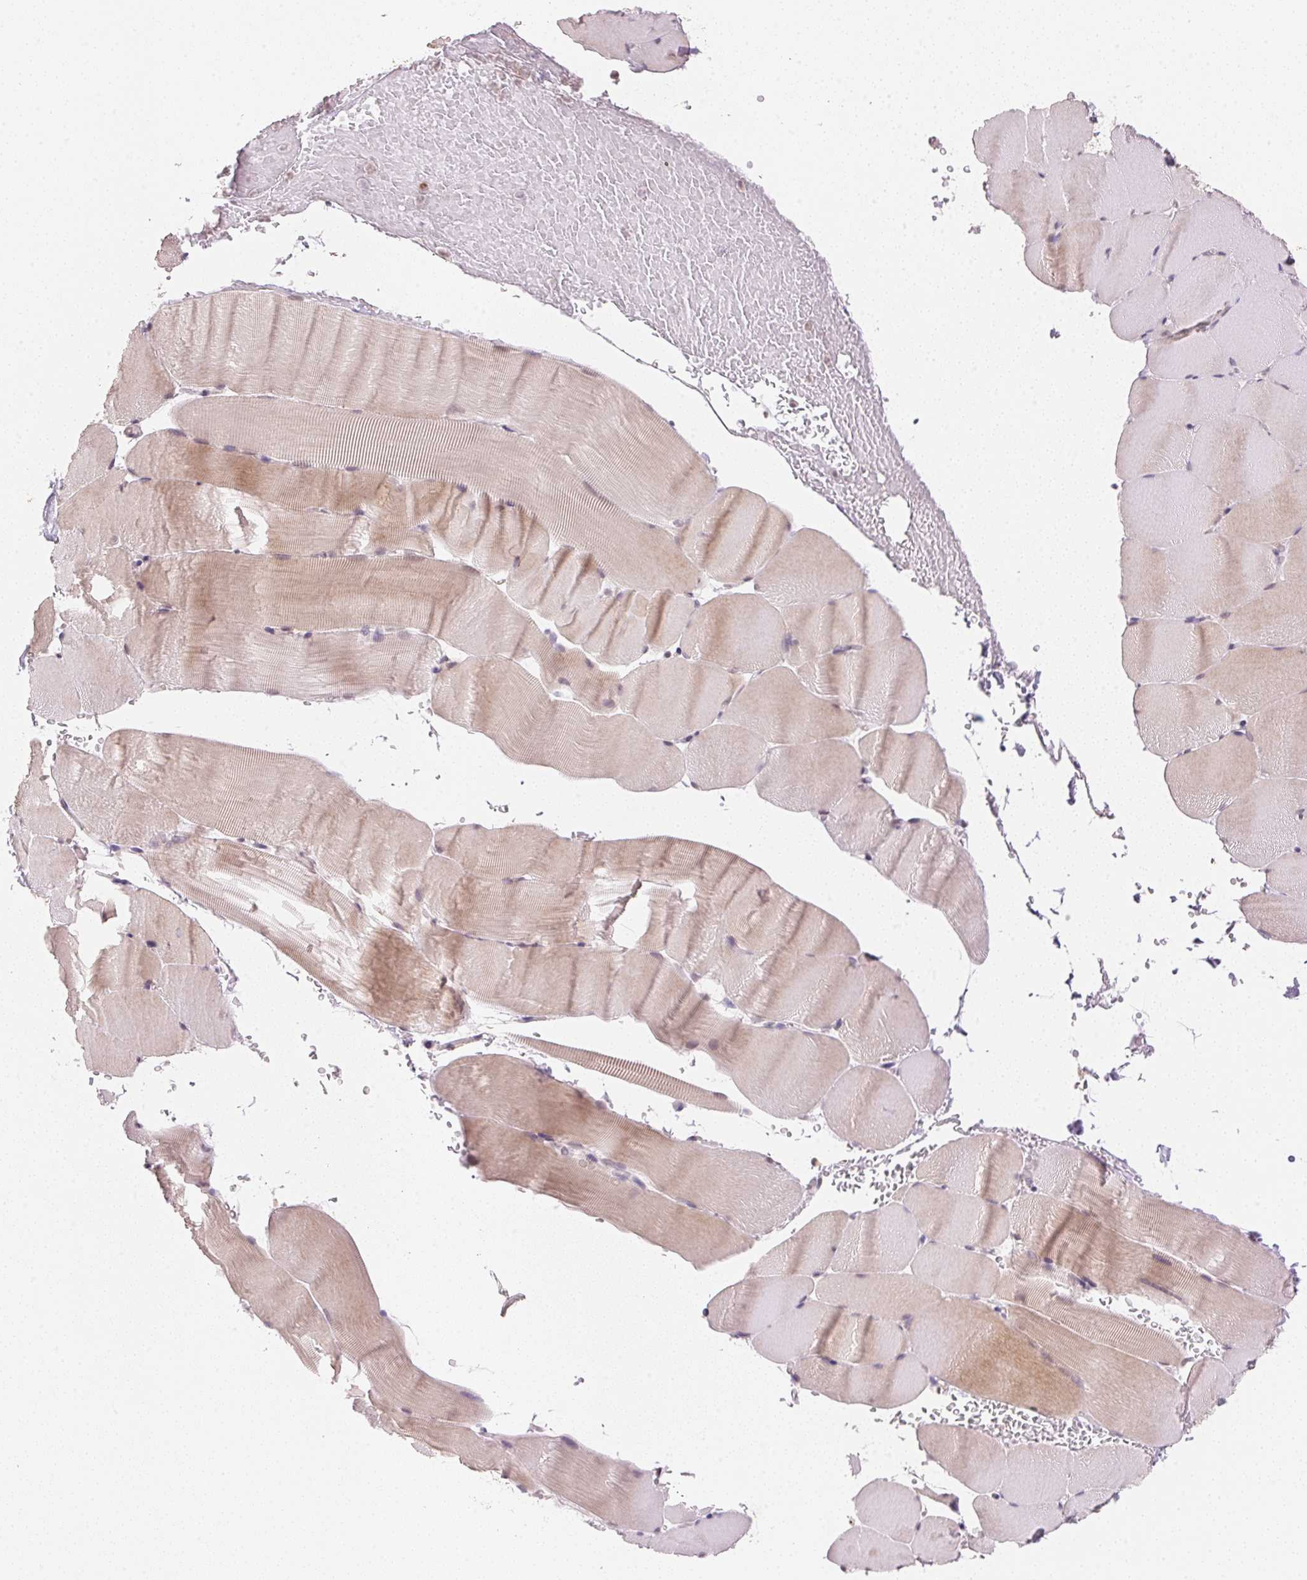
{"staining": {"intensity": "weak", "quantity": "<25%", "location": "cytoplasmic/membranous"}, "tissue": "skeletal muscle", "cell_type": "Myocytes", "image_type": "normal", "snomed": [{"axis": "morphology", "description": "Normal tissue, NOS"}, {"axis": "topography", "description": "Skeletal muscle"}], "caption": "High magnification brightfield microscopy of normal skeletal muscle stained with DAB (brown) and counterstained with hematoxylin (blue): myocytes show no significant staining. Nuclei are stained in blue.", "gene": "FNDC4", "patient": {"sex": "female", "age": 37}}